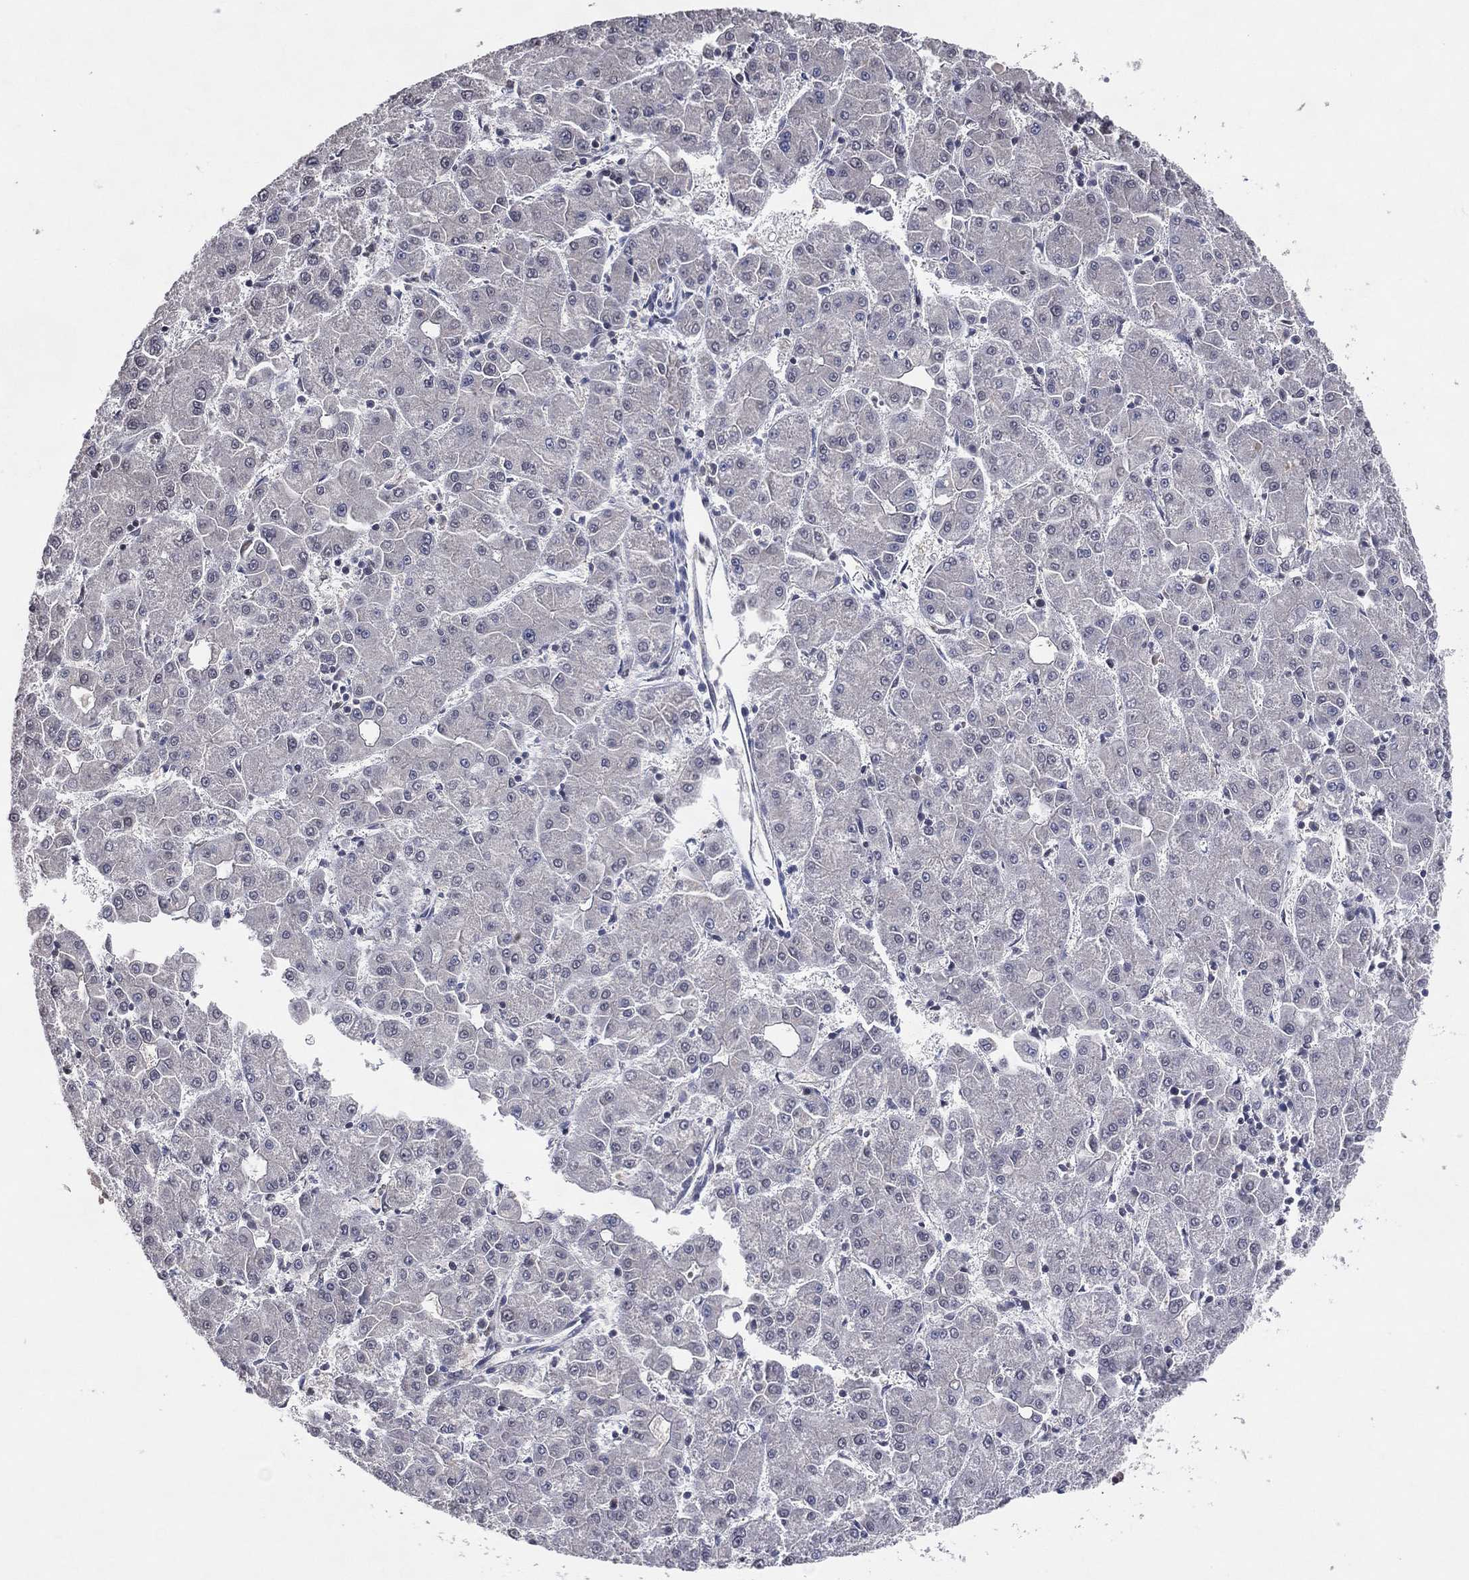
{"staining": {"intensity": "negative", "quantity": "none", "location": "none"}, "tissue": "liver cancer", "cell_type": "Tumor cells", "image_type": "cancer", "snomed": [{"axis": "morphology", "description": "Carcinoma, Hepatocellular, NOS"}, {"axis": "topography", "description": "Liver"}], "caption": "An immunohistochemistry (IHC) photomicrograph of liver cancer (hepatocellular carcinoma) is shown. There is no staining in tumor cells of liver cancer (hepatocellular carcinoma).", "gene": "DNAH7", "patient": {"sex": "male", "age": 73}}